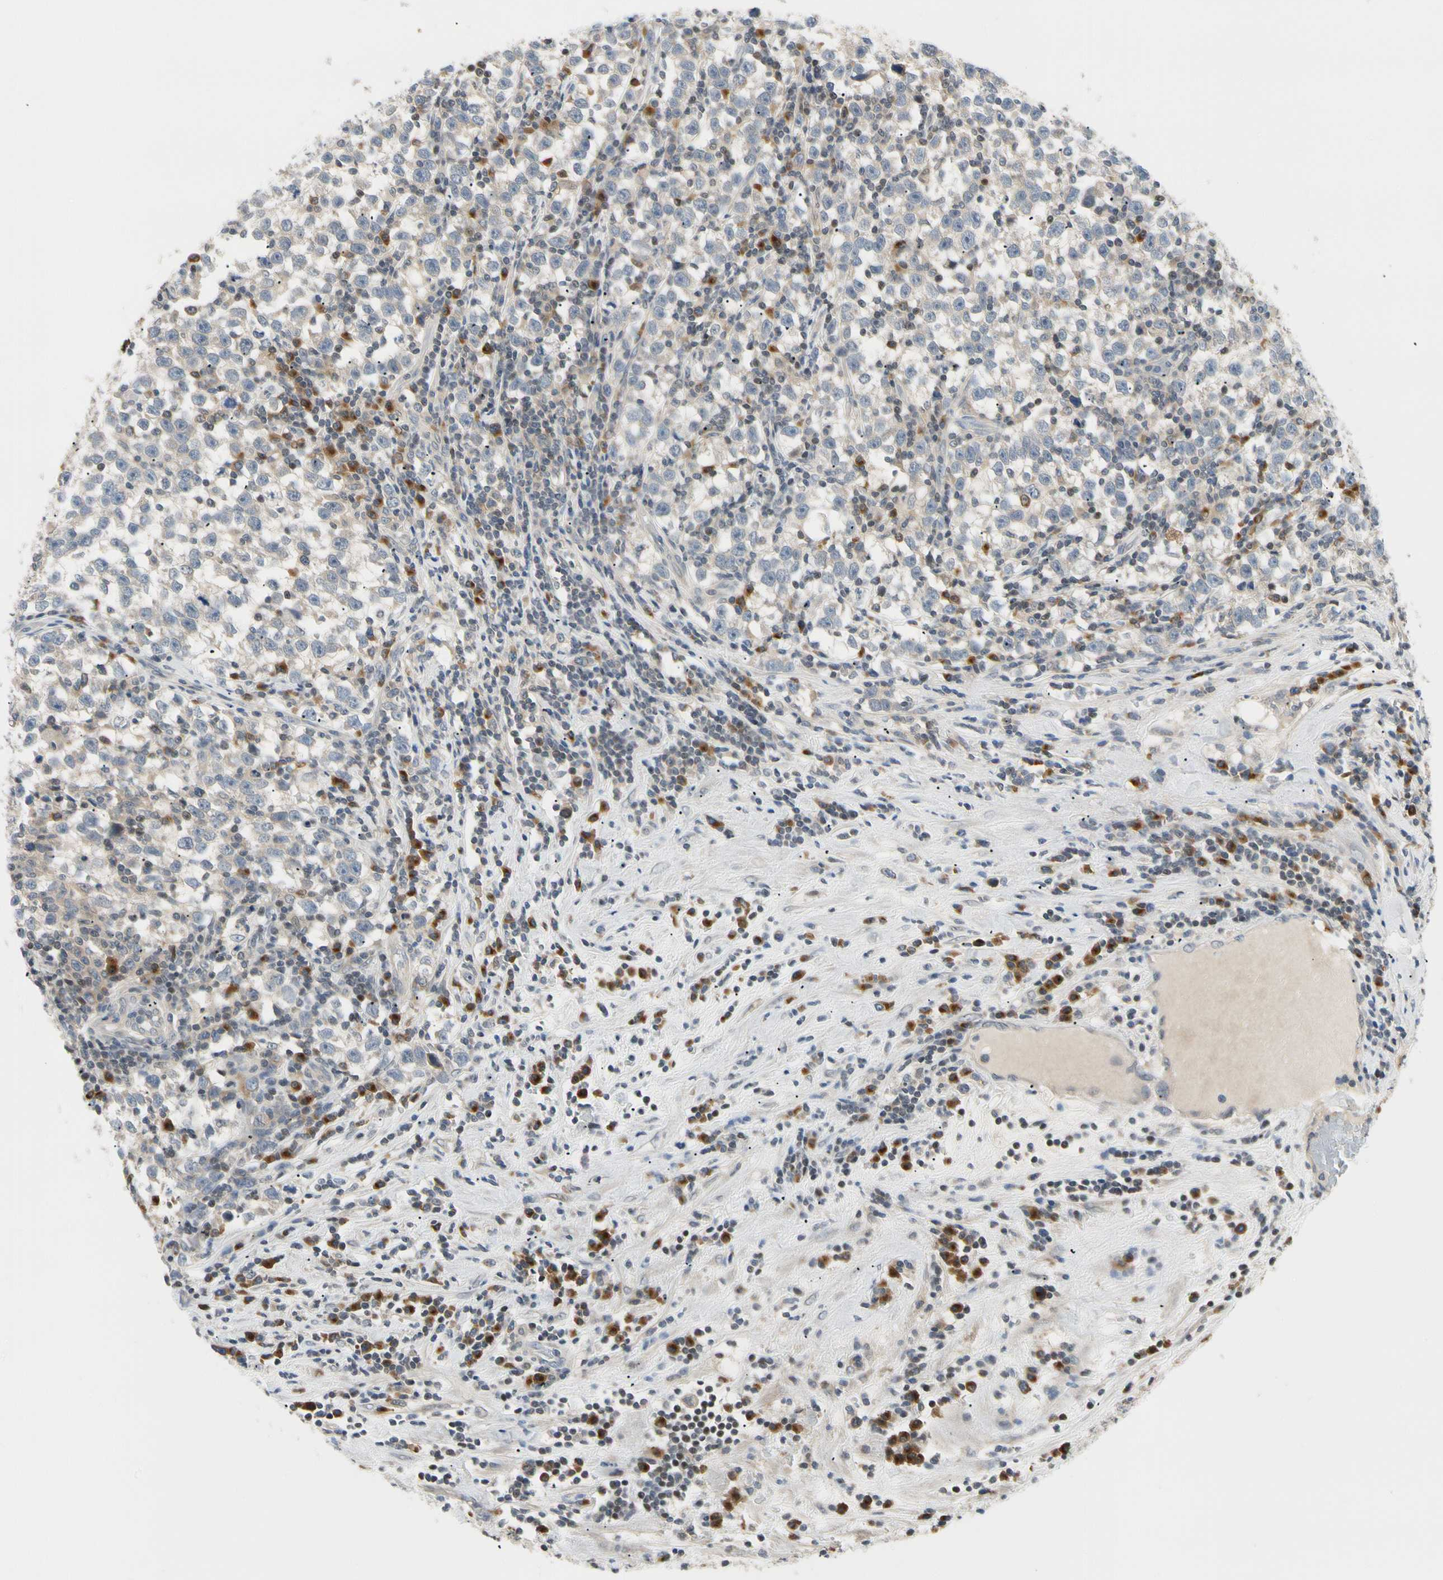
{"staining": {"intensity": "weak", "quantity": "<25%", "location": "cytoplasmic/membranous"}, "tissue": "testis cancer", "cell_type": "Tumor cells", "image_type": "cancer", "snomed": [{"axis": "morphology", "description": "Seminoma, NOS"}, {"axis": "topography", "description": "Testis"}], "caption": "The photomicrograph demonstrates no significant positivity in tumor cells of seminoma (testis). The staining is performed using DAB (3,3'-diaminobenzidine) brown chromogen with nuclei counter-stained in using hematoxylin.", "gene": "SEC23B", "patient": {"sex": "male", "age": 43}}